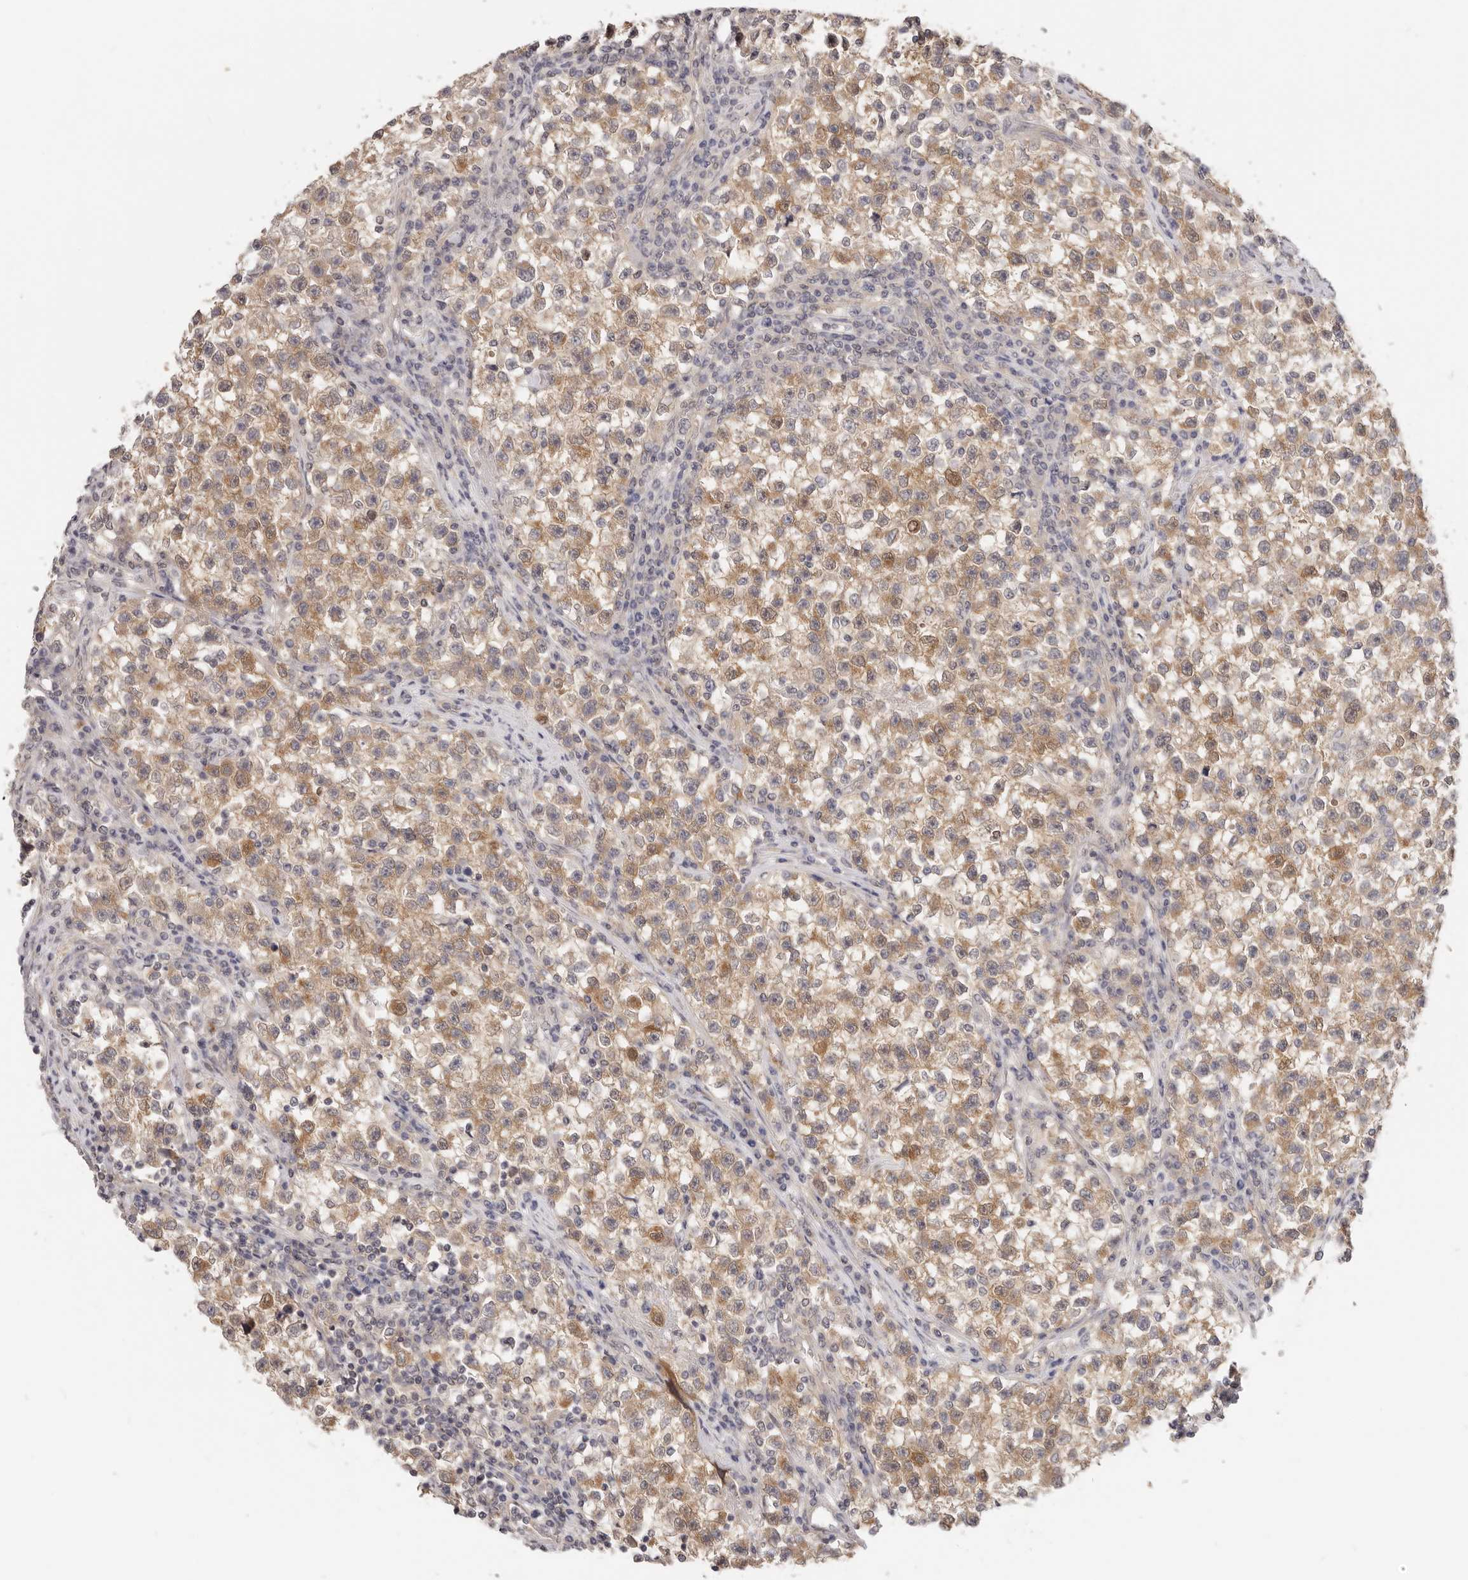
{"staining": {"intensity": "moderate", "quantity": ">75%", "location": "cytoplasmic/membranous"}, "tissue": "testis cancer", "cell_type": "Tumor cells", "image_type": "cancer", "snomed": [{"axis": "morphology", "description": "Seminoma, NOS"}, {"axis": "topography", "description": "Testis"}], "caption": "Human testis seminoma stained for a protein (brown) exhibits moderate cytoplasmic/membranous positive expression in about >75% of tumor cells.", "gene": "GGPS1", "patient": {"sex": "male", "age": 22}}